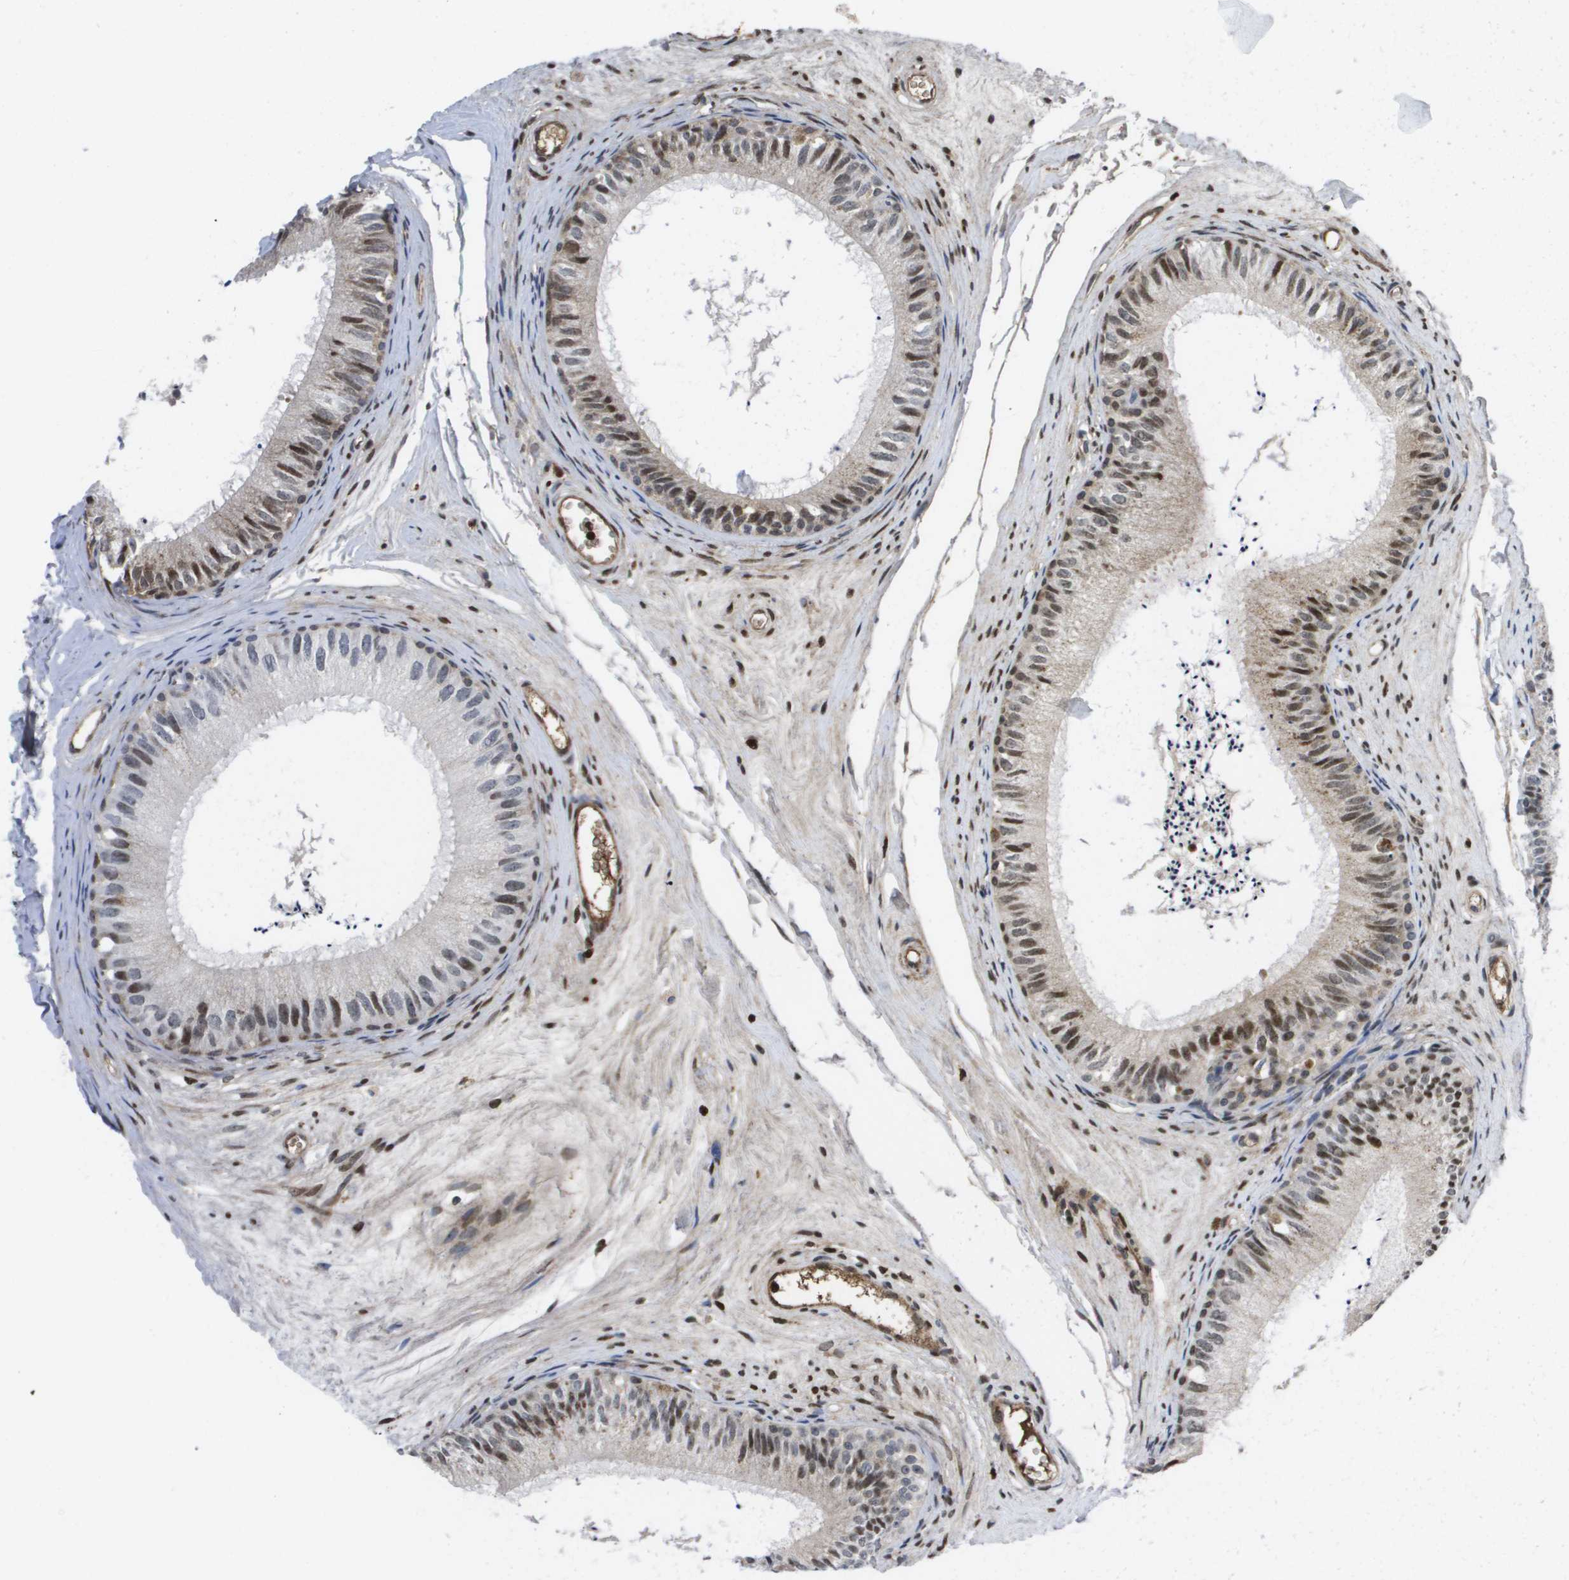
{"staining": {"intensity": "moderate", "quantity": "25%-75%", "location": "nuclear"}, "tissue": "epididymis", "cell_type": "Glandular cells", "image_type": "normal", "snomed": [{"axis": "morphology", "description": "Normal tissue, NOS"}, {"axis": "topography", "description": "Epididymis"}], "caption": "Immunohistochemical staining of normal human epididymis demonstrates moderate nuclear protein positivity in approximately 25%-75% of glandular cells.", "gene": "SERPINC1", "patient": {"sex": "male", "age": 56}}